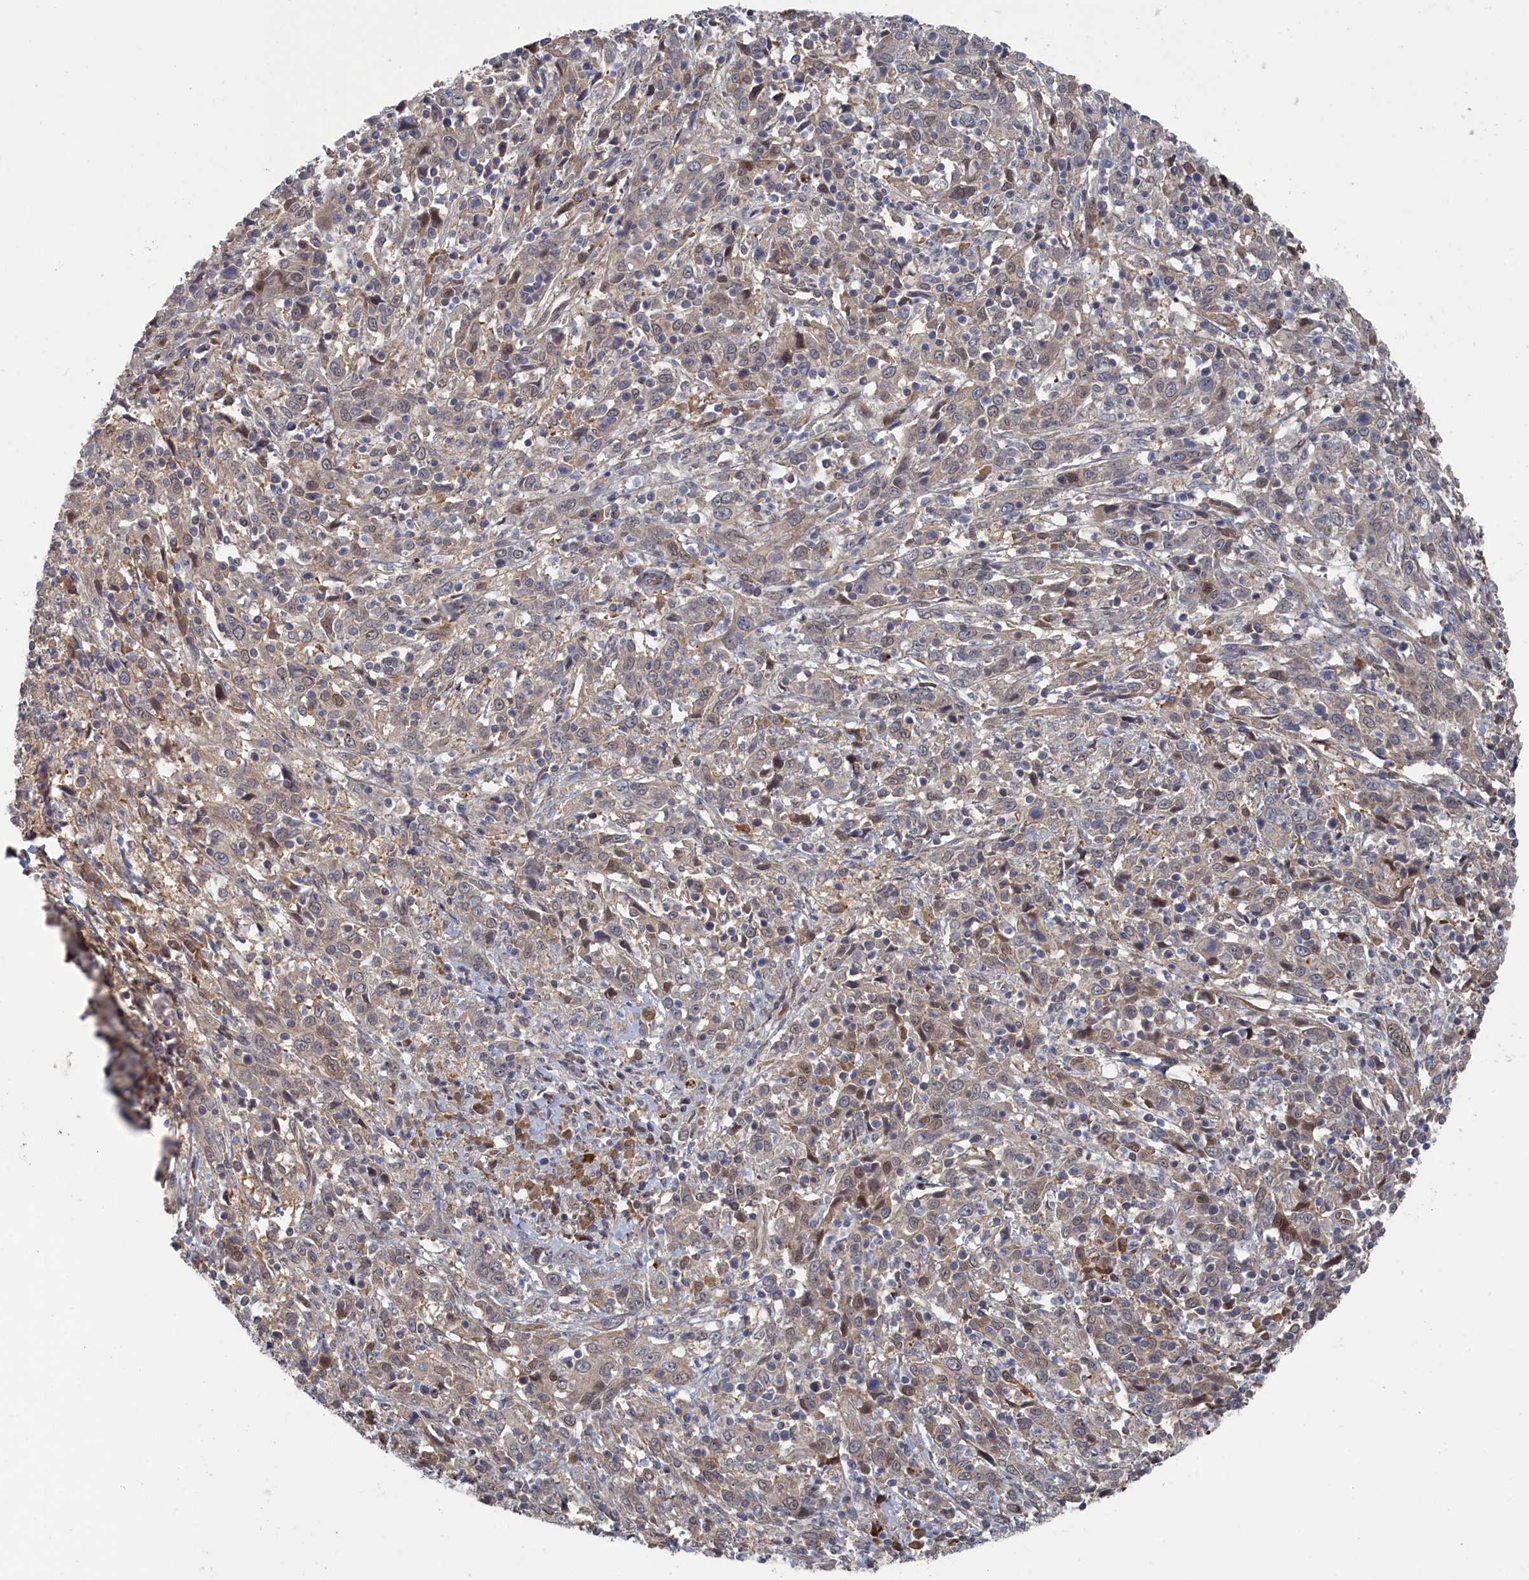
{"staining": {"intensity": "weak", "quantity": "<25%", "location": "cytoplasmic/membranous"}, "tissue": "cervical cancer", "cell_type": "Tumor cells", "image_type": "cancer", "snomed": [{"axis": "morphology", "description": "Squamous cell carcinoma, NOS"}, {"axis": "topography", "description": "Cervix"}], "caption": "A photomicrograph of human cervical cancer is negative for staining in tumor cells.", "gene": "IRGQ", "patient": {"sex": "female", "age": 46}}